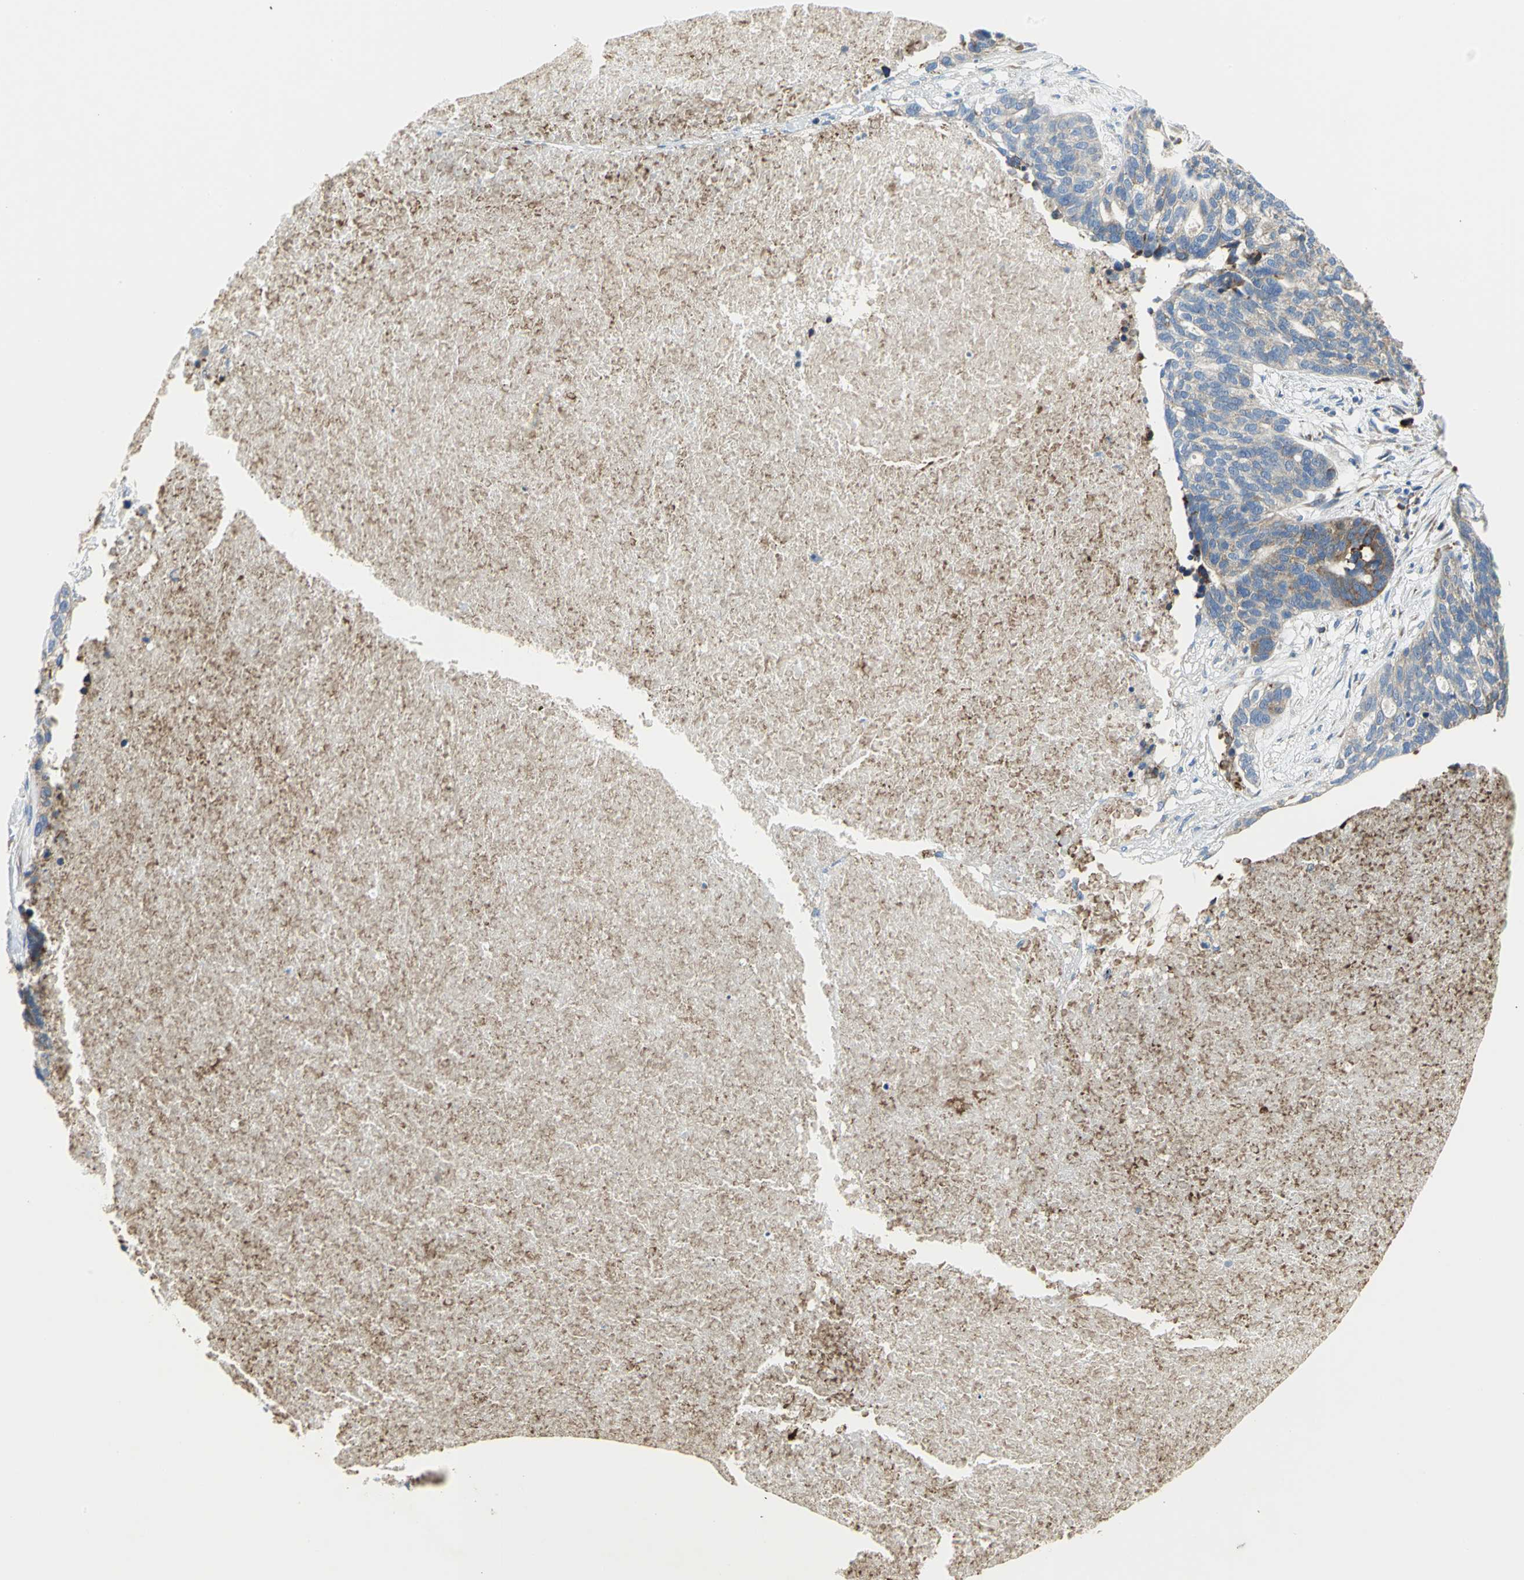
{"staining": {"intensity": "moderate", "quantity": ">75%", "location": "cytoplasmic/membranous"}, "tissue": "ovarian cancer", "cell_type": "Tumor cells", "image_type": "cancer", "snomed": [{"axis": "morphology", "description": "Cystadenocarcinoma, serous, NOS"}, {"axis": "topography", "description": "Ovary"}], "caption": "A brown stain labels moderate cytoplasmic/membranous expression of a protein in ovarian serous cystadenocarcinoma tumor cells.", "gene": "TULP4", "patient": {"sex": "female", "age": 59}}